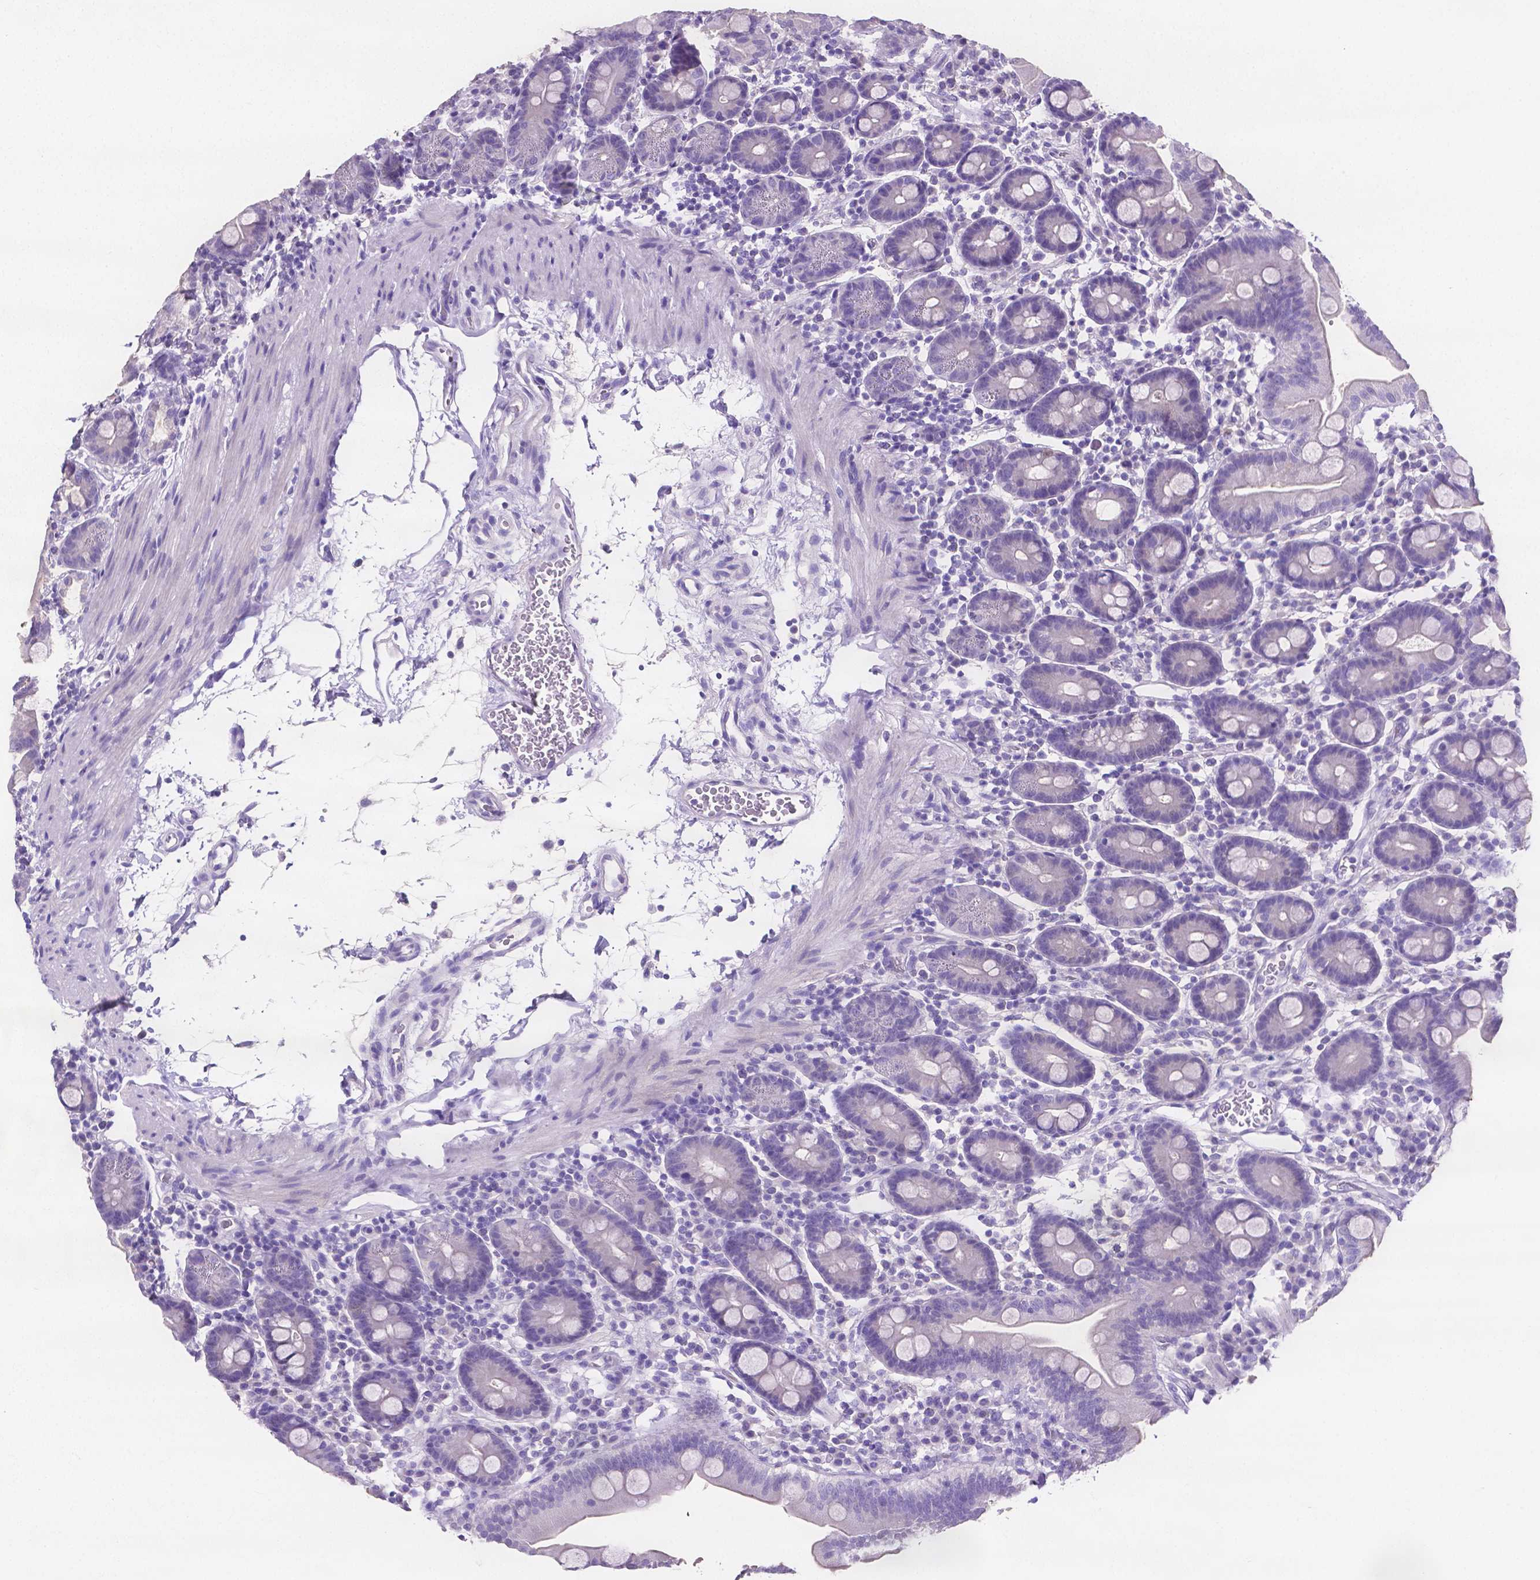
{"staining": {"intensity": "negative", "quantity": "none", "location": "none"}, "tissue": "duodenum", "cell_type": "Glandular cells", "image_type": "normal", "snomed": [{"axis": "morphology", "description": "Normal tissue, NOS"}, {"axis": "topography", "description": "Pancreas"}, {"axis": "topography", "description": "Duodenum"}], "caption": "Human duodenum stained for a protein using immunohistochemistry reveals no expression in glandular cells.", "gene": "SLC22A2", "patient": {"sex": "male", "age": 59}}